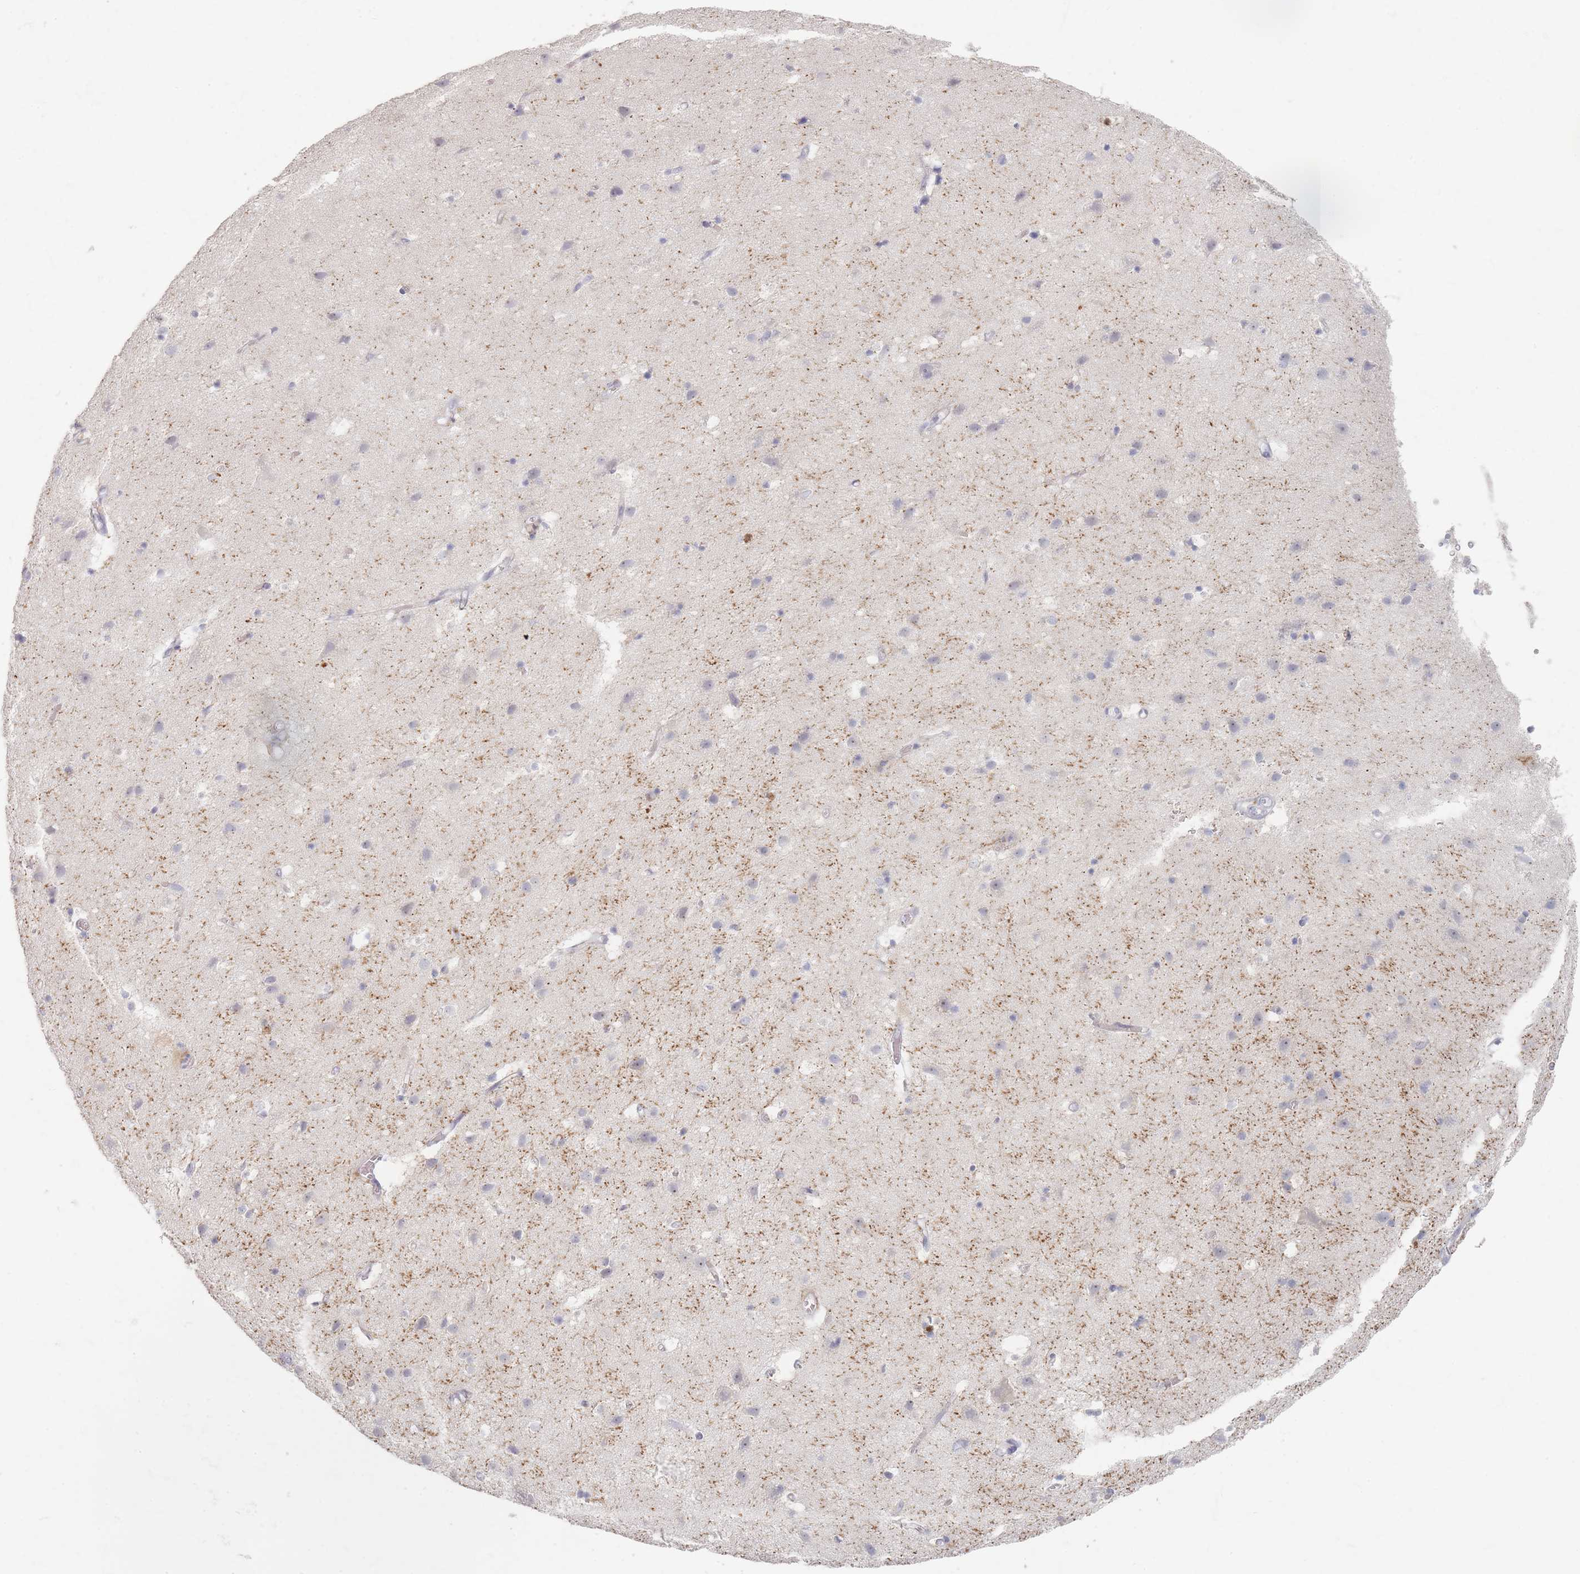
{"staining": {"intensity": "negative", "quantity": "none", "location": "none"}, "tissue": "cerebral cortex", "cell_type": "Endothelial cells", "image_type": "normal", "snomed": [{"axis": "morphology", "description": "Normal tissue, NOS"}, {"axis": "topography", "description": "Cerebral cortex"}], "caption": "The histopathology image displays no staining of endothelial cells in normal cerebral cortex.", "gene": "ENSG00000251357", "patient": {"sex": "male", "age": 54}}